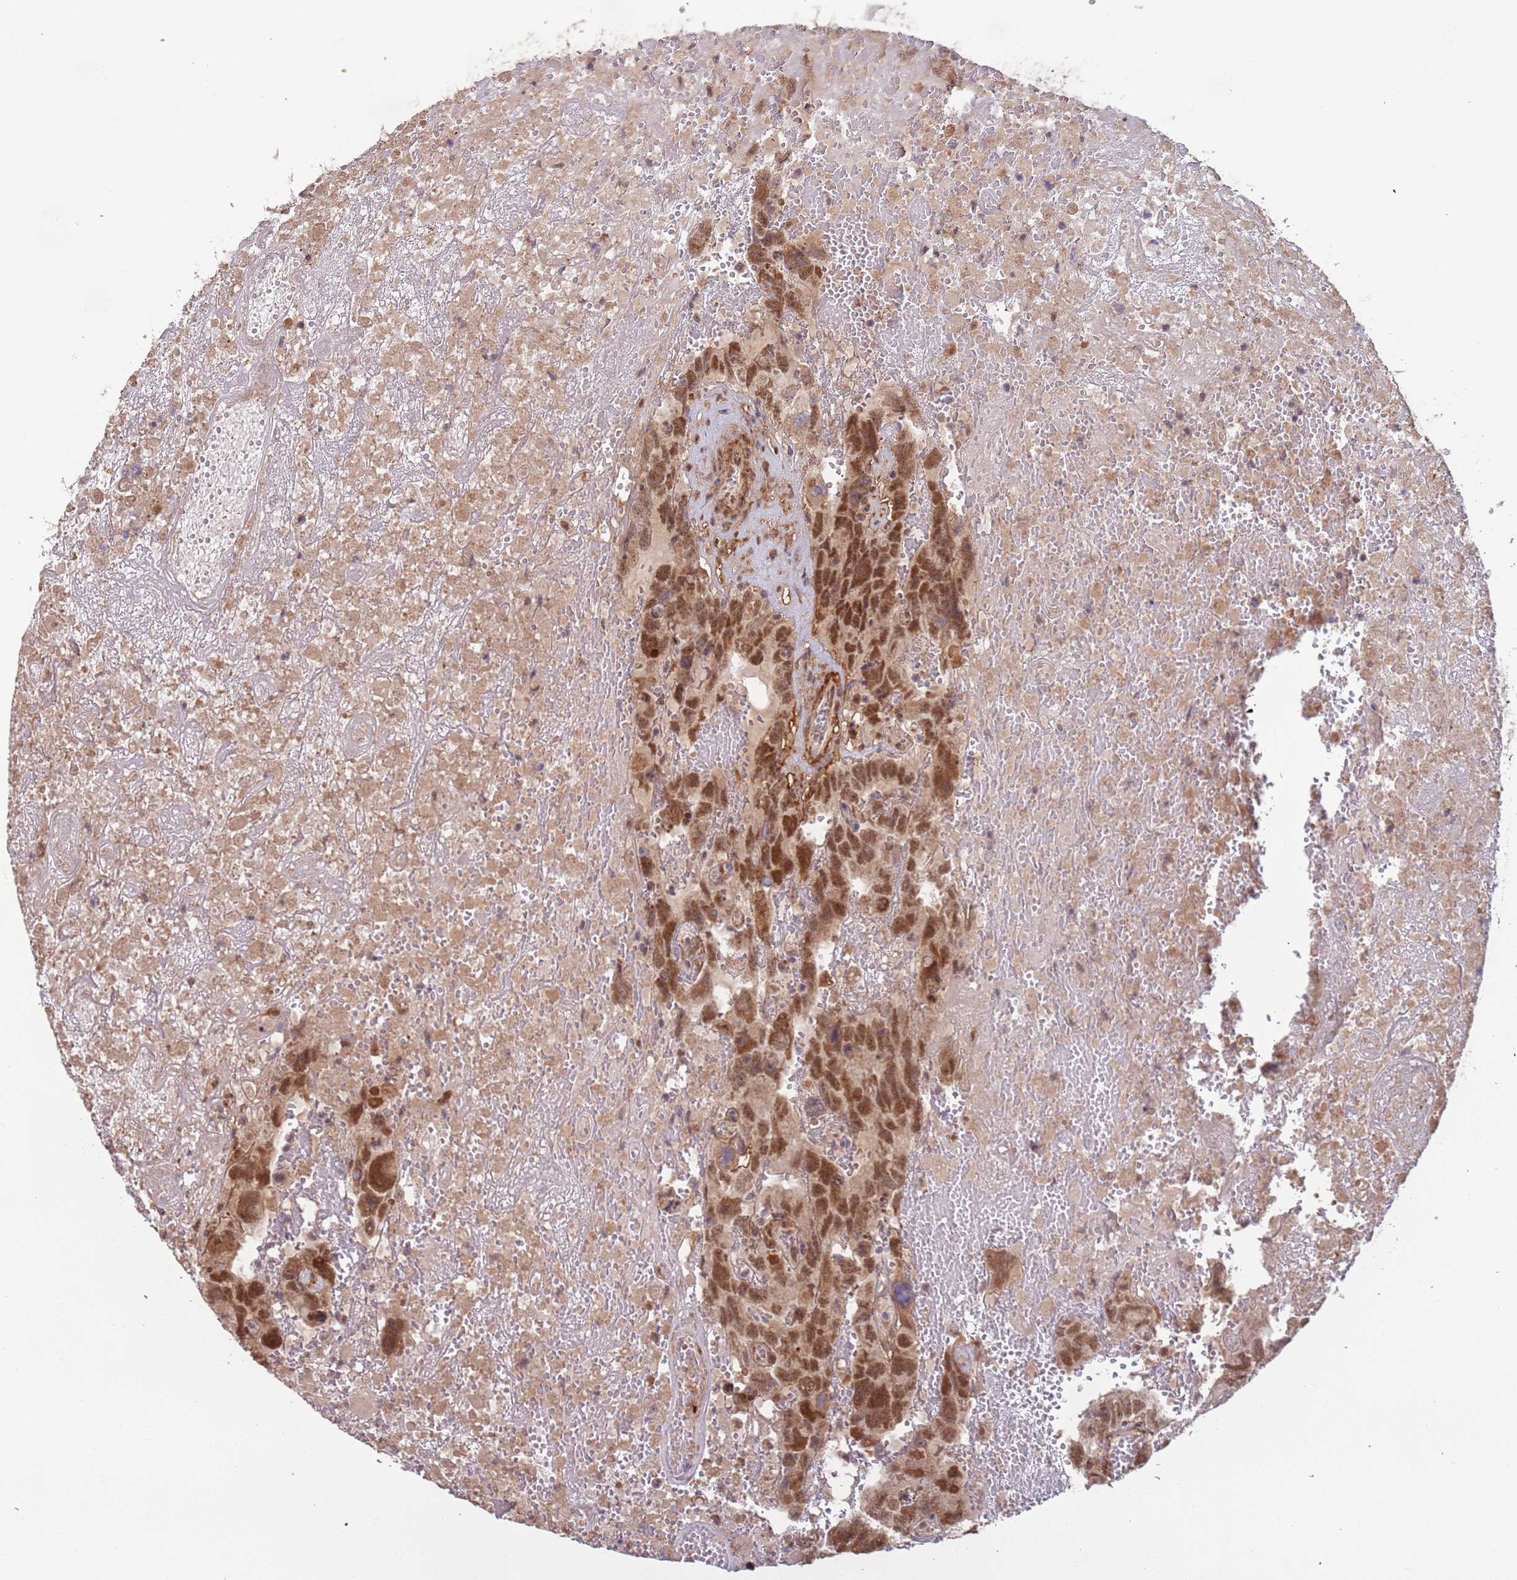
{"staining": {"intensity": "moderate", "quantity": ">75%", "location": "nuclear"}, "tissue": "testis cancer", "cell_type": "Tumor cells", "image_type": "cancer", "snomed": [{"axis": "morphology", "description": "Carcinoma, Embryonal, NOS"}, {"axis": "topography", "description": "Testis"}], "caption": "A brown stain labels moderate nuclear staining of a protein in human embryonal carcinoma (testis) tumor cells. (brown staining indicates protein expression, while blue staining denotes nuclei).", "gene": "POLR3H", "patient": {"sex": "male", "age": 45}}